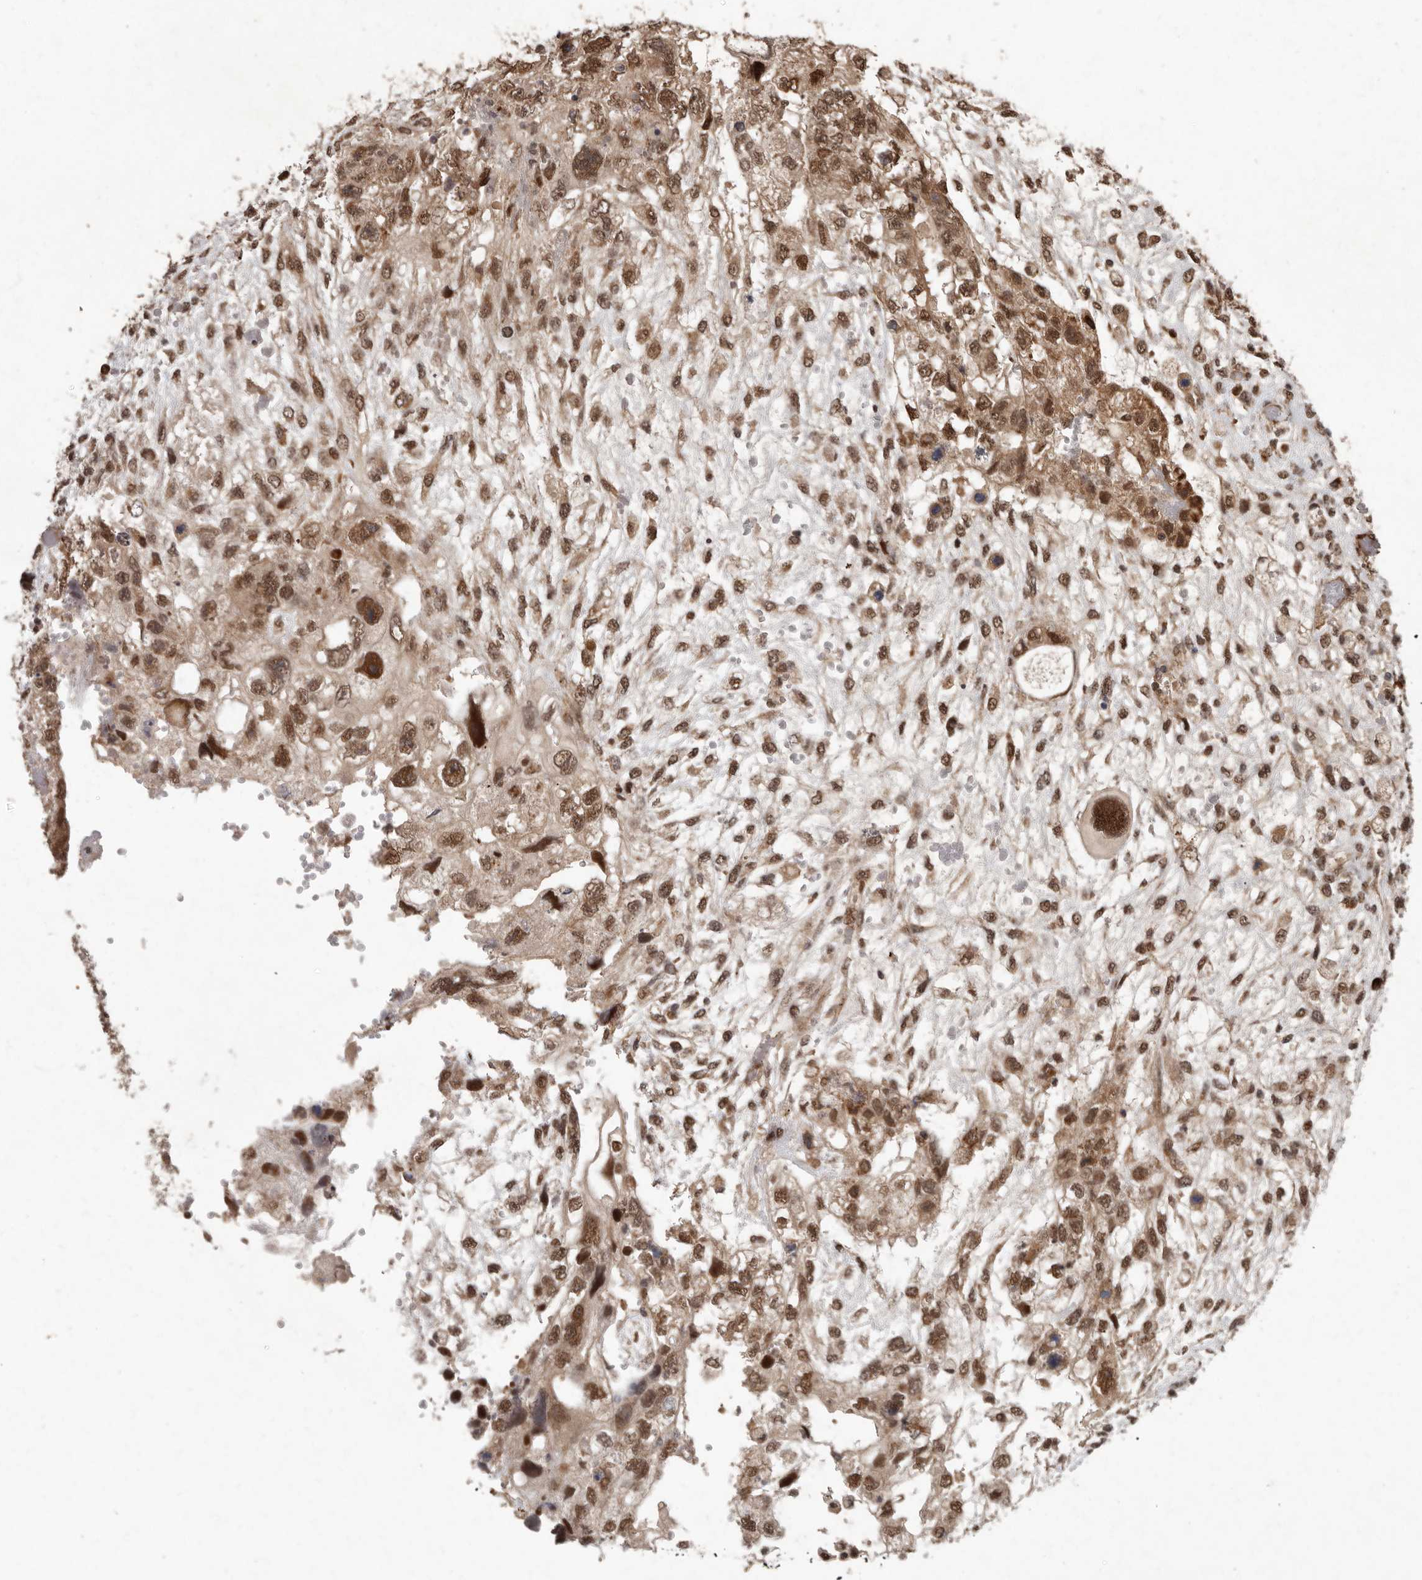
{"staining": {"intensity": "moderate", "quantity": ">75%", "location": "cytoplasmic/membranous,nuclear"}, "tissue": "testis cancer", "cell_type": "Tumor cells", "image_type": "cancer", "snomed": [{"axis": "morphology", "description": "Carcinoma, Embryonal, NOS"}, {"axis": "topography", "description": "Testis"}], "caption": "Protein expression analysis of testis cancer shows moderate cytoplasmic/membranous and nuclear positivity in approximately >75% of tumor cells.", "gene": "LRGUK", "patient": {"sex": "male", "age": 36}}